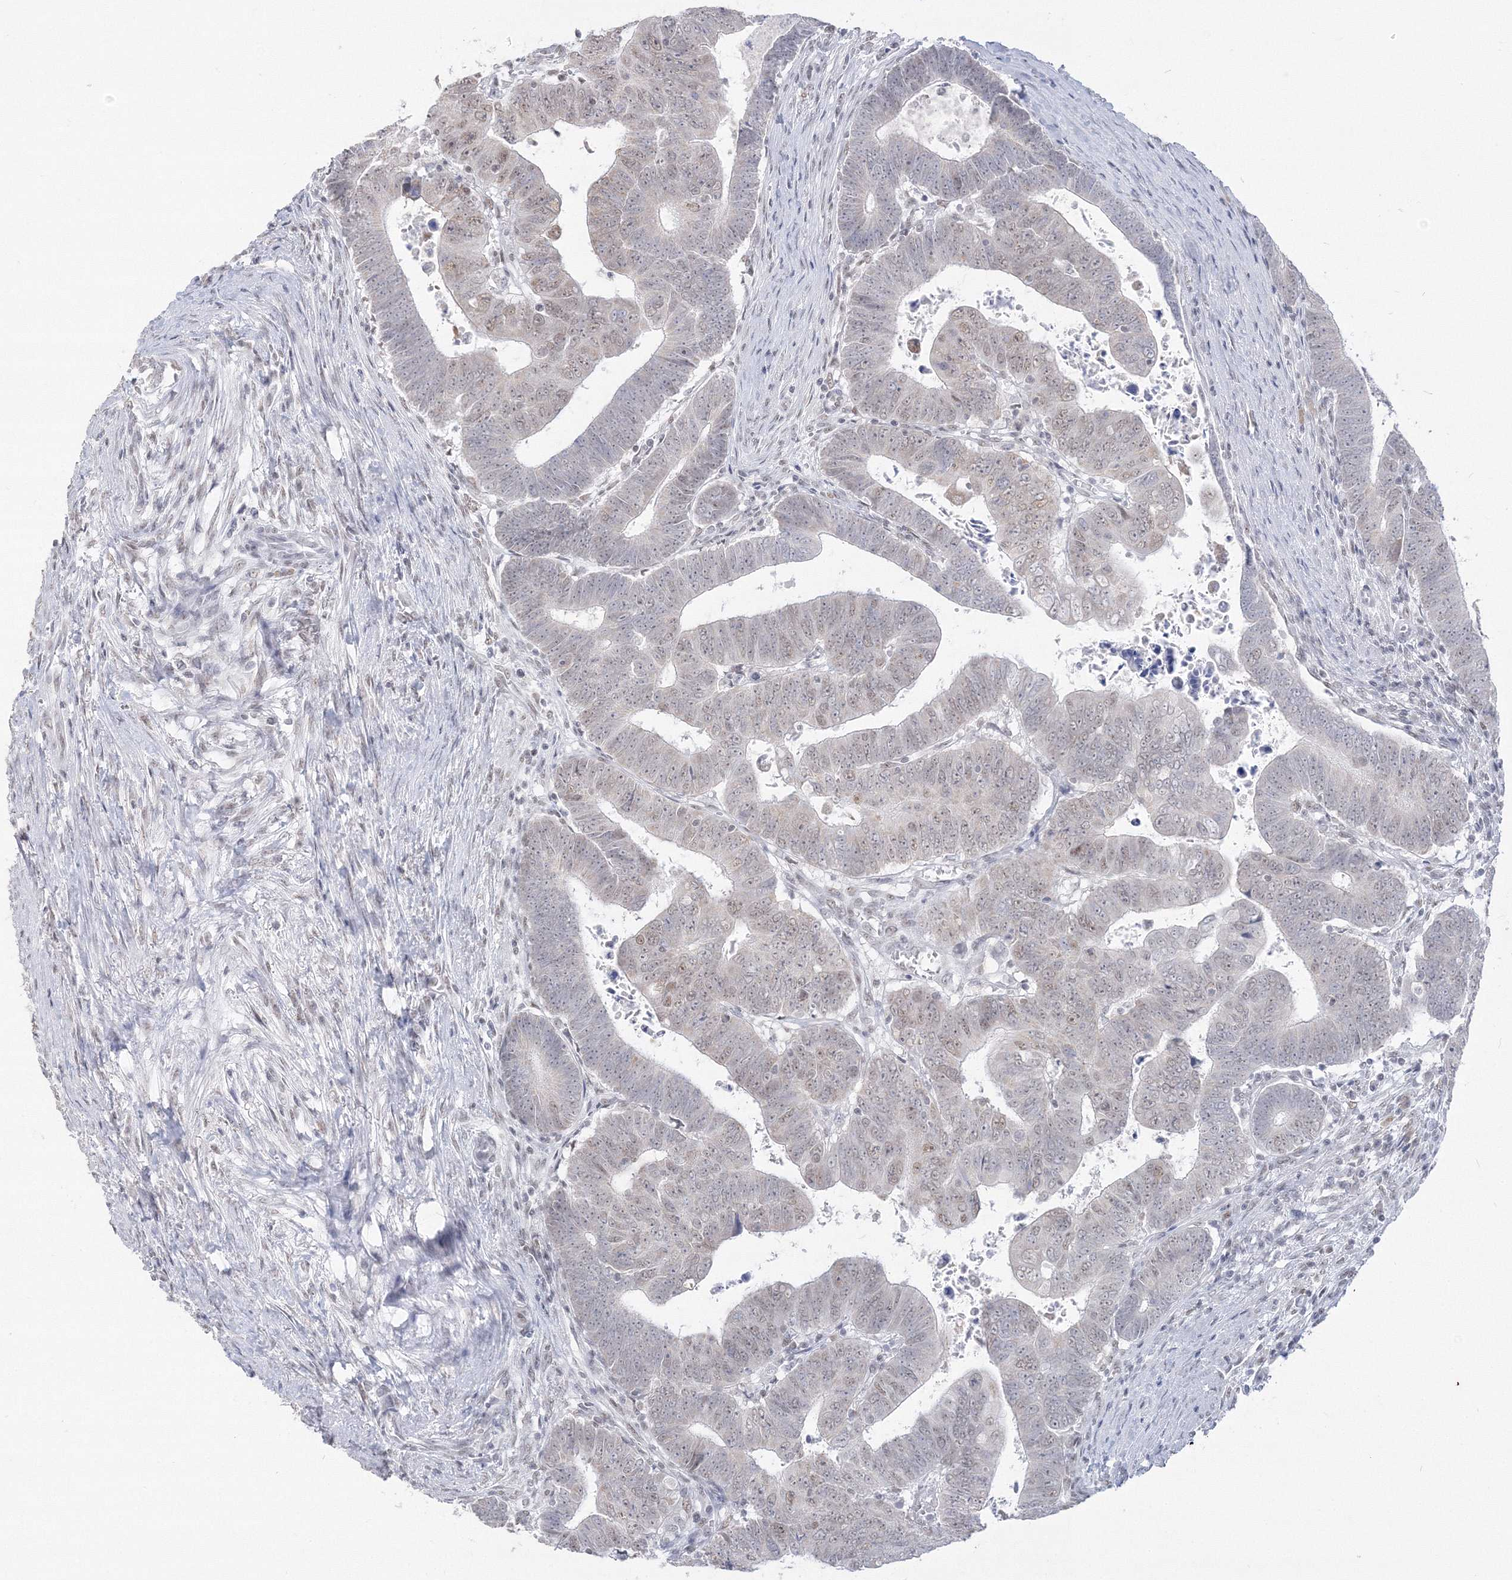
{"staining": {"intensity": "weak", "quantity": "25%-75%", "location": "nuclear"}, "tissue": "colorectal cancer", "cell_type": "Tumor cells", "image_type": "cancer", "snomed": [{"axis": "morphology", "description": "Normal tissue, NOS"}, {"axis": "morphology", "description": "Adenocarcinoma, NOS"}, {"axis": "topography", "description": "Rectum"}], "caption": "Tumor cells demonstrate weak nuclear positivity in approximately 25%-75% of cells in colorectal cancer. The protein of interest is shown in brown color, while the nuclei are stained blue.", "gene": "PPP4R2", "patient": {"sex": "female", "age": 65}}